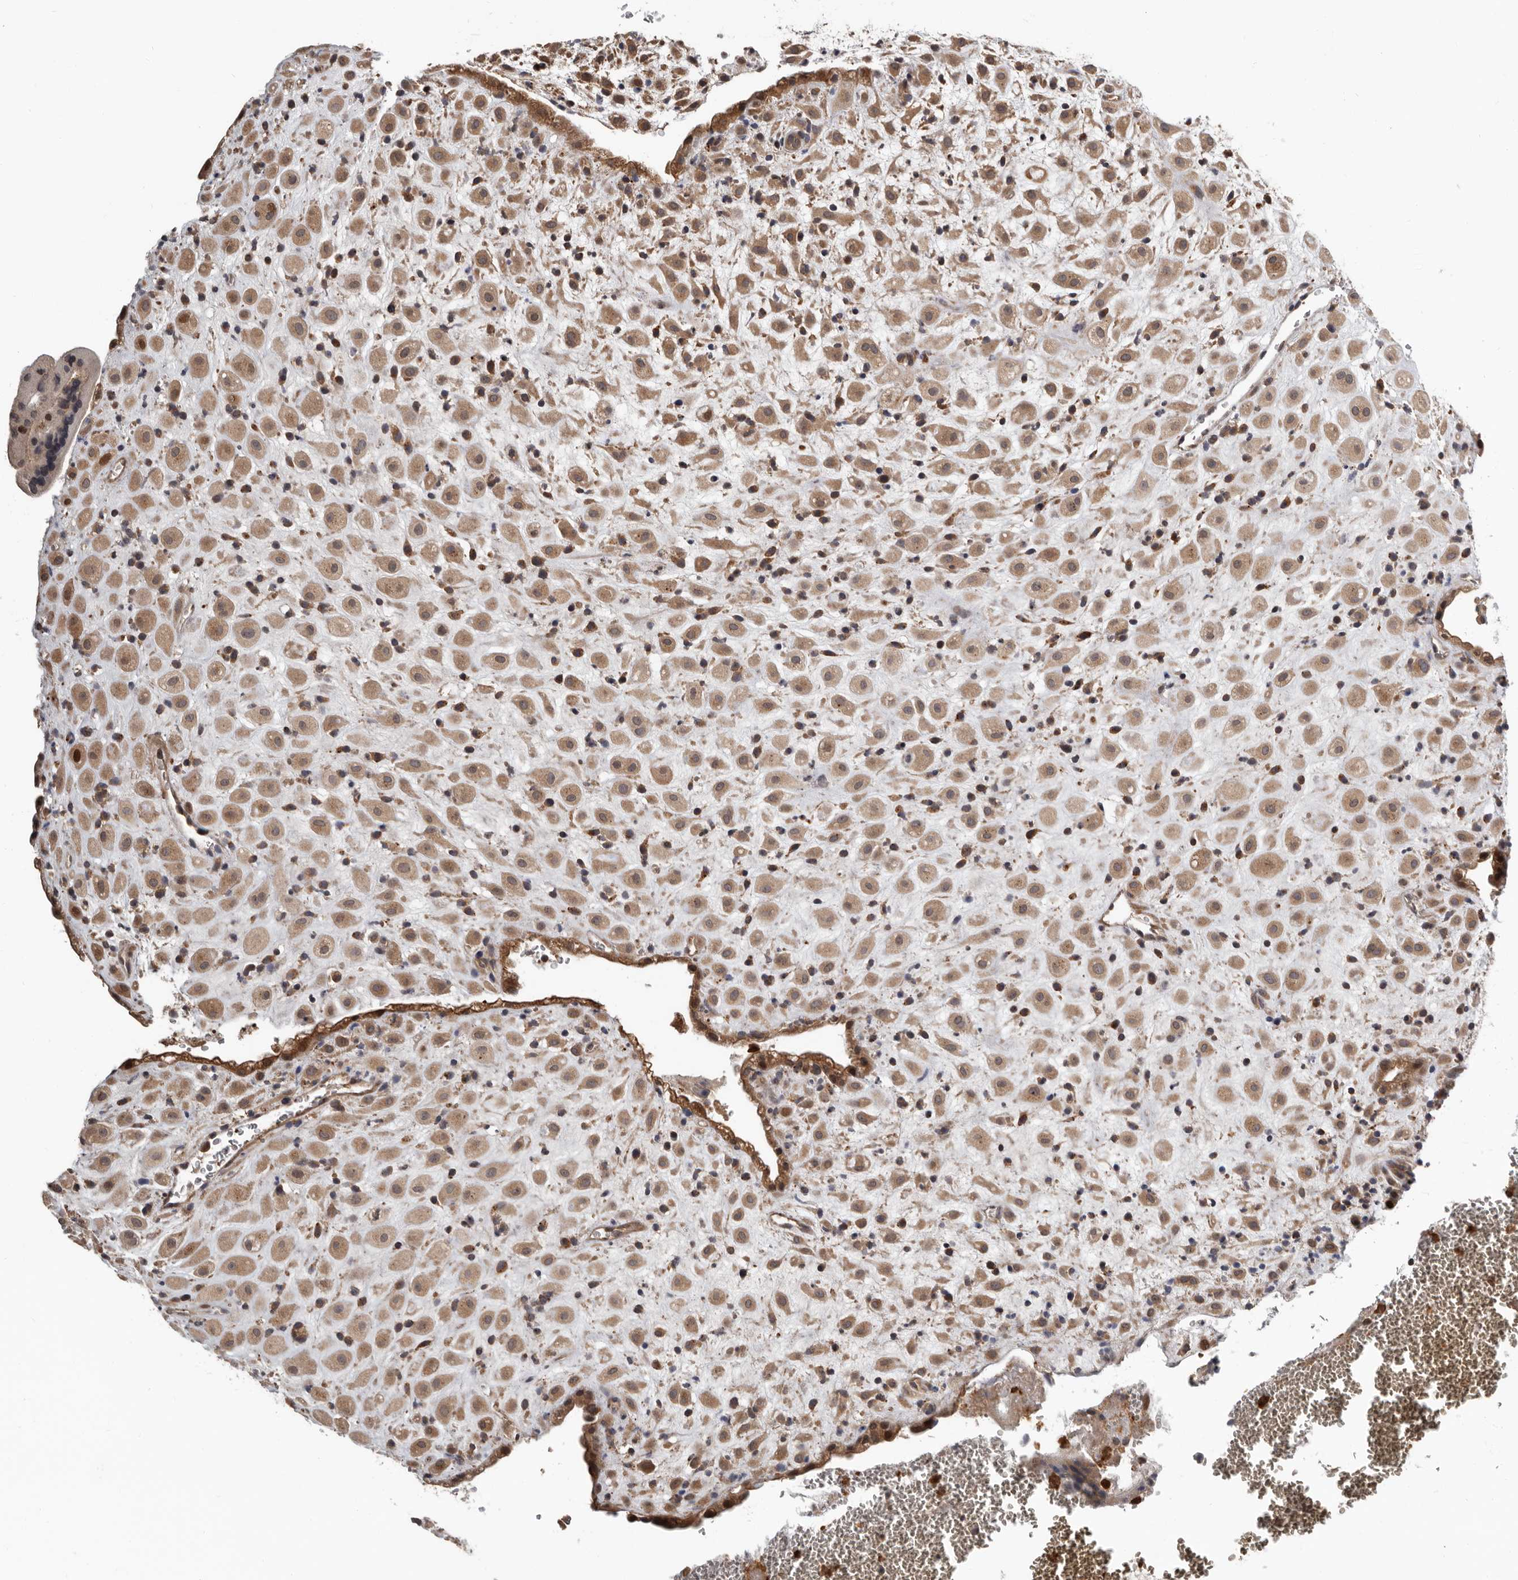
{"staining": {"intensity": "moderate", "quantity": ">75%", "location": "cytoplasmic/membranous"}, "tissue": "placenta", "cell_type": "Decidual cells", "image_type": "normal", "snomed": [{"axis": "morphology", "description": "Normal tissue, NOS"}, {"axis": "topography", "description": "Placenta"}], "caption": "Placenta stained with DAB immunohistochemistry (IHC) displays medium levels of moderate cytoplasmic/membranous positivity in about >75% of decidual cells. (DAB IHC with brightfield microscopy, high magnification).", "gene": "FGFR4", "patient": {"sex": "female", "age": 35}}